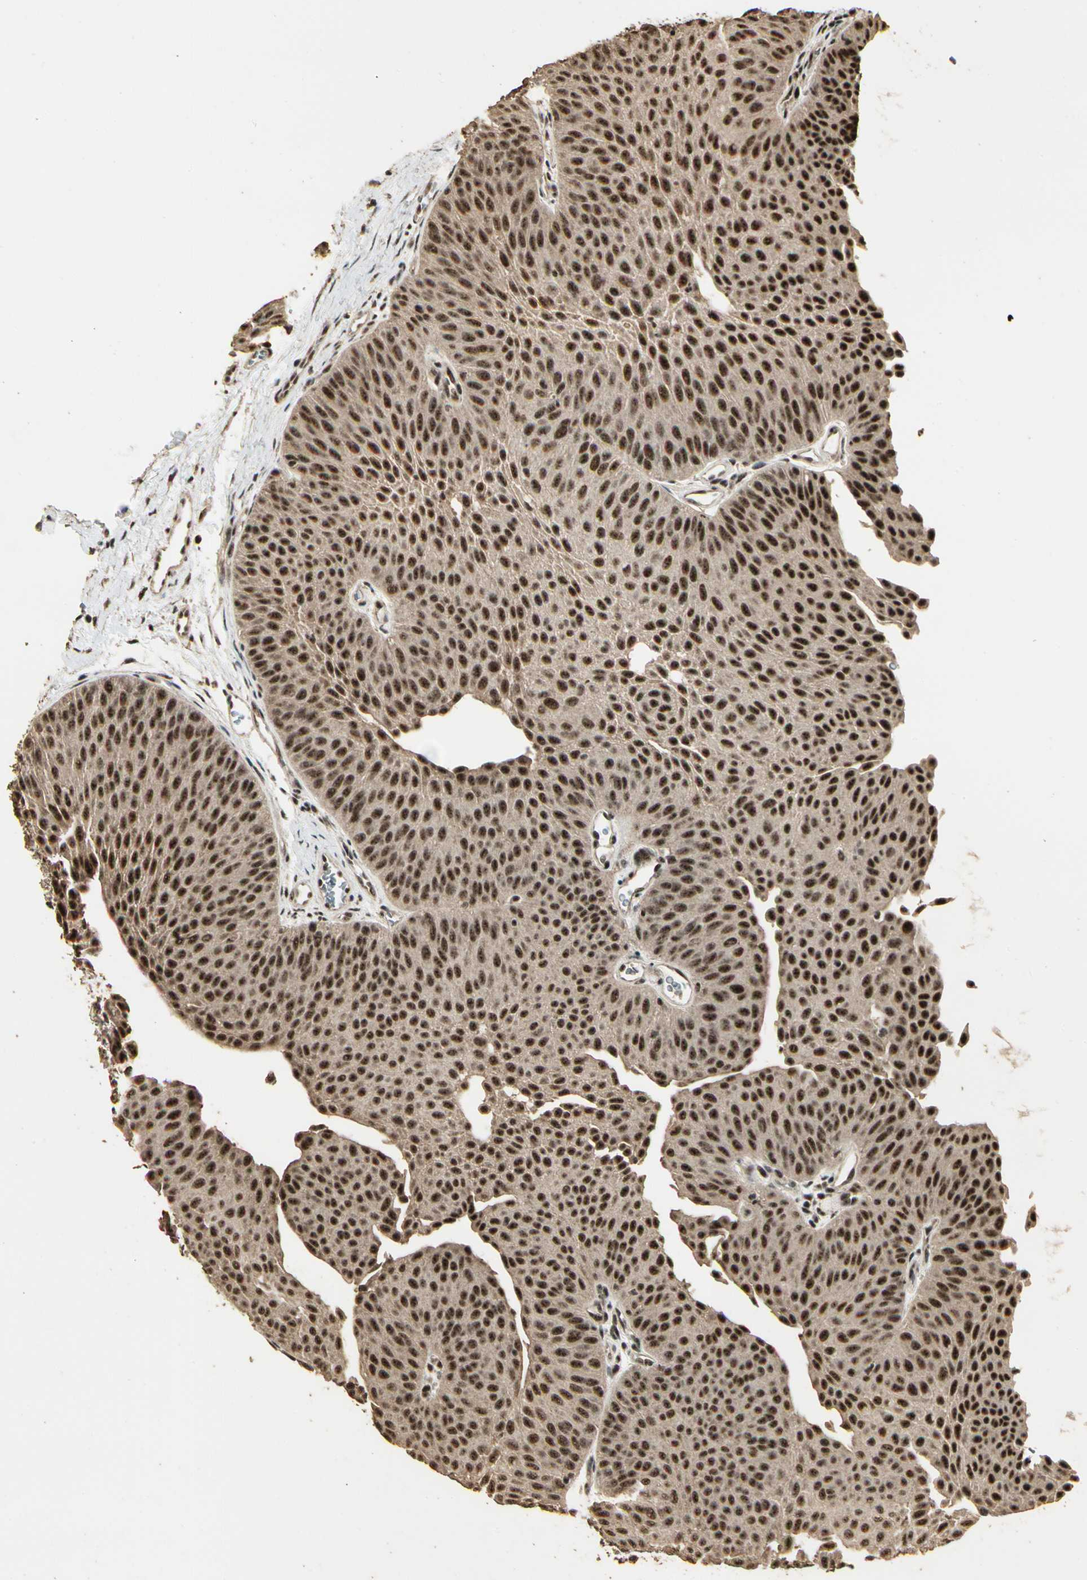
{"staining": {"intensity": "strong", "quantity": ">75%", "location": "cytoplasmic/membranous,nuclear"}, "tissue": "urothelial cancer", "cell_type": "Tumor cells", "image_type": "cancer", "snomed": [{"axis": "morphology", "description": "Urothelial carcinoma, Low grade"}, {"axis": "topography", "description": "Urinary bladder"}], "caption": "Human urothelial cancer stained with a brown dye shows strong cytoplasmic/membranous and nuclear positive staining in approximately >75% of tumor cells.", "gene": "RBM25", "patient": {"sex": "female", "age": 60}}